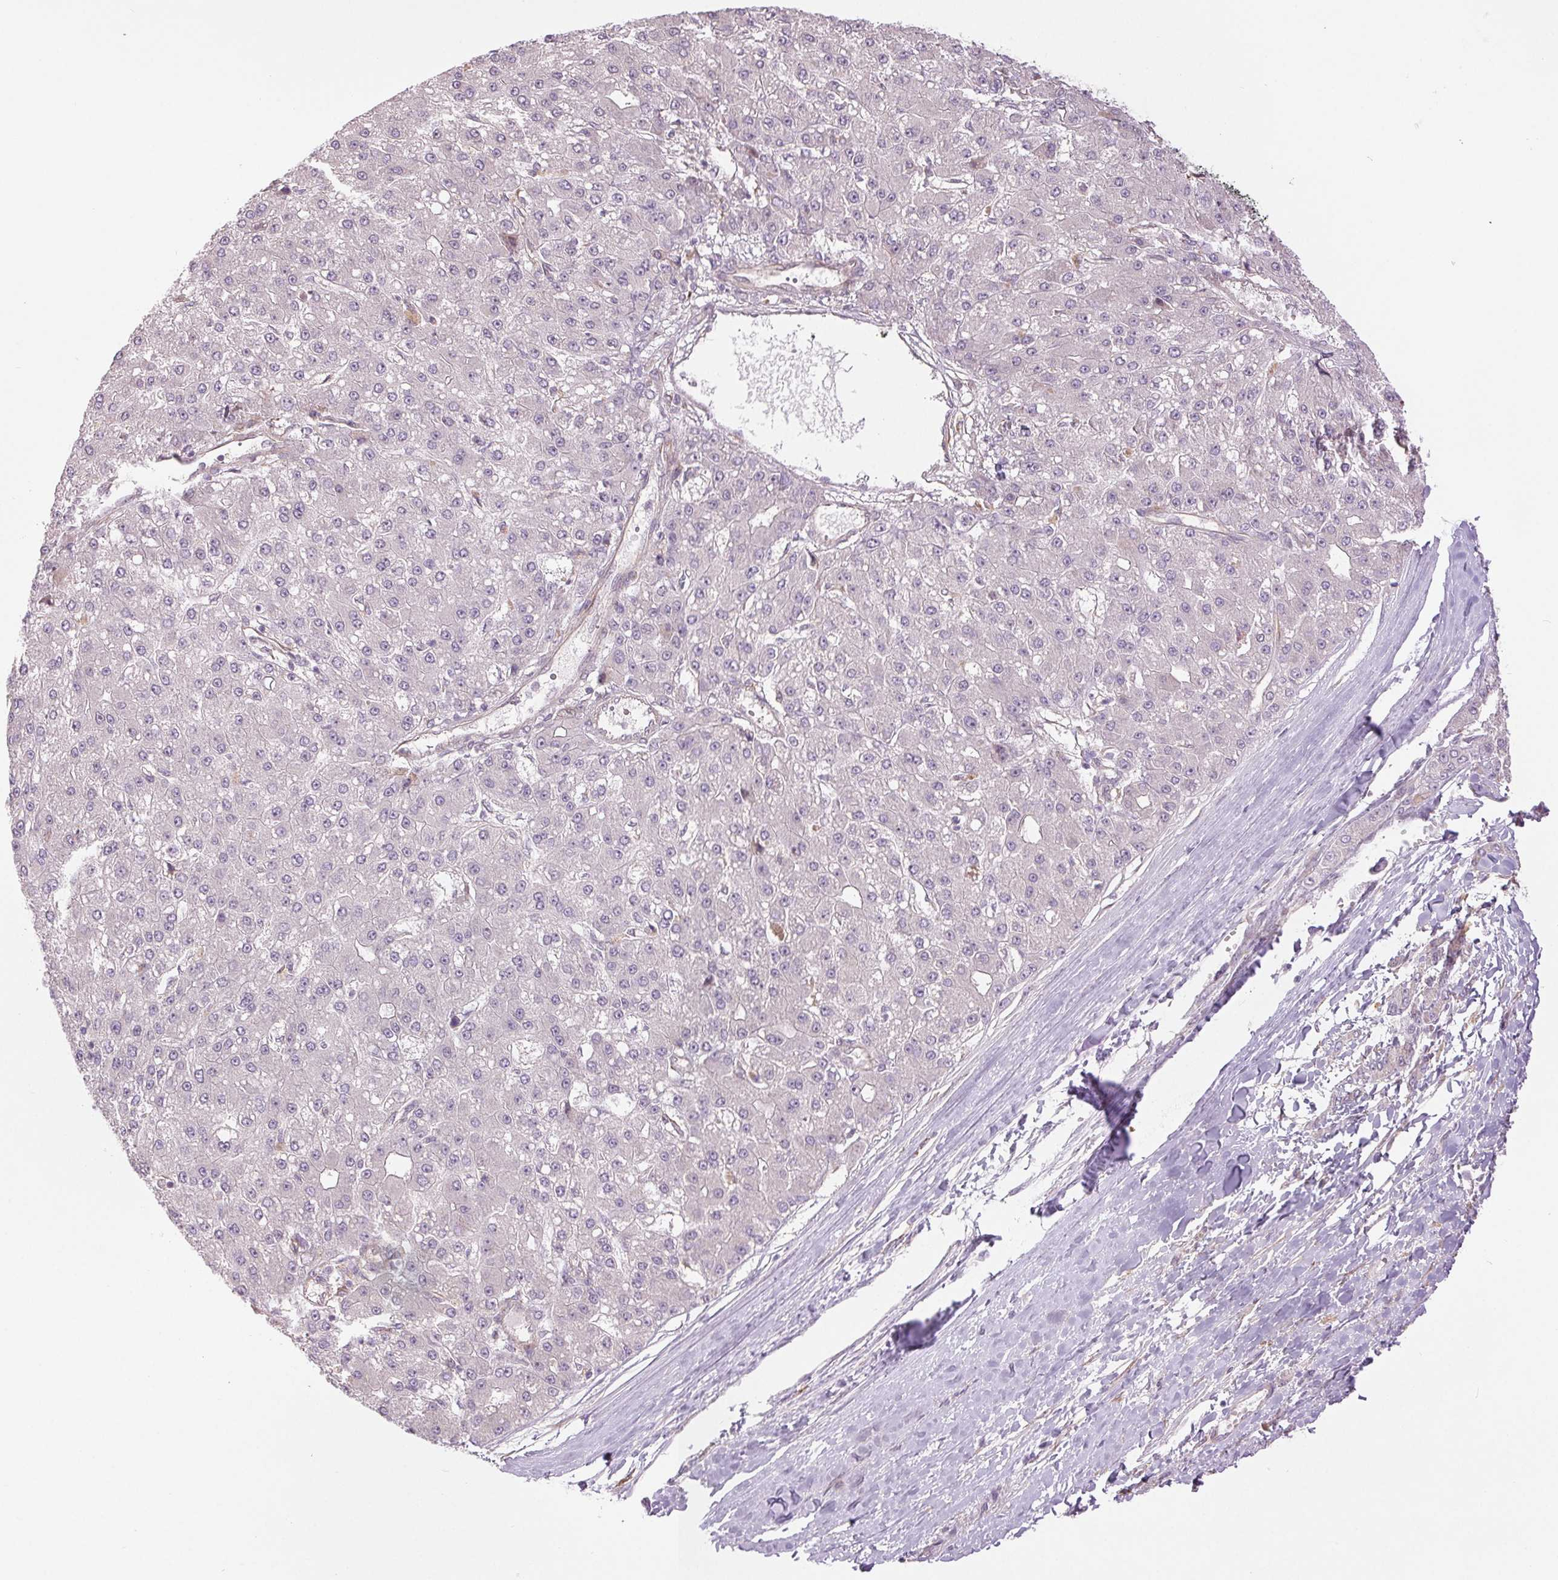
{"staining": {"intensity": "negative", "quantity": "none", "location": "none"}, "tissue": "liver cancer", "cell_type": "Tumor cells", "image_type": "cancer", "snomed": [{"axis": "morphology", "description": "Carcinoma, Hepatocellular, NOS"}, {"axis": "topography", "description": "Liver"}], "caption": "Human liver hepatocellular carcinoma stained for a protein using IHC demonstrates no positivity in tumor cells.", "gene": "METTL17", "patient": {"sex": "male", "age": 67}}